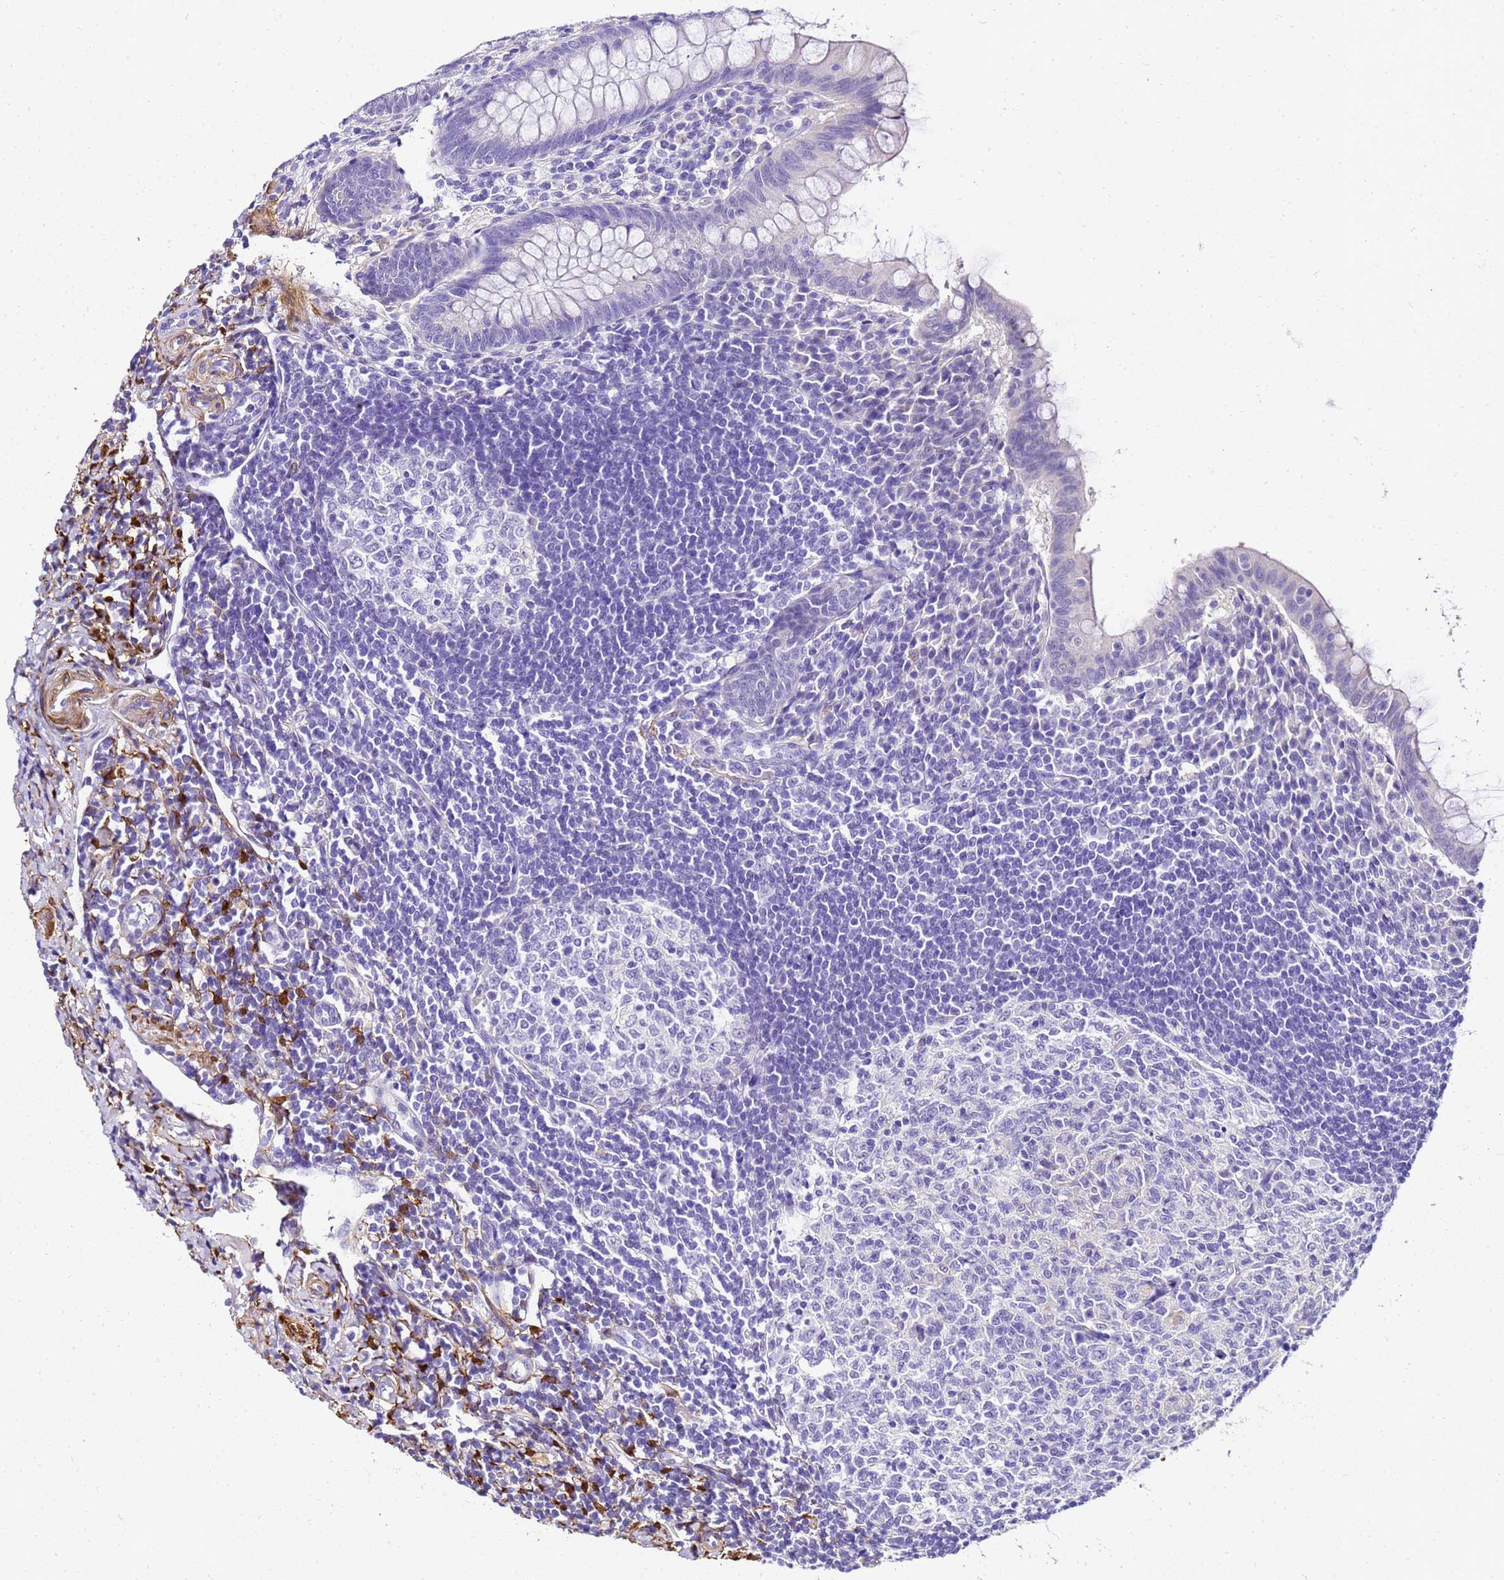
{"staining": {"intensity": "negative", "quantity": "none", "location": "none"}, "tissue": "appendix", "cell_type": "Glandular cells", "image_type": "normal", "snomed": [{"axis": "morphology", "description": "Normal tissue, NOS"}, {"axis": "topography", "description": "Appendix"}], "caption": "This is a micrograph of immunohistochemistry staining of unremarkable appendix, which shows no staining in glandular cells. The staining was performed using DAB to visualize the protein expression in brown, while the nuclei were stained in blue with hematoxylin (Magnification: 20x).", "gene": "HSPB6", "patient": {"sex": "female", "age": 33}}